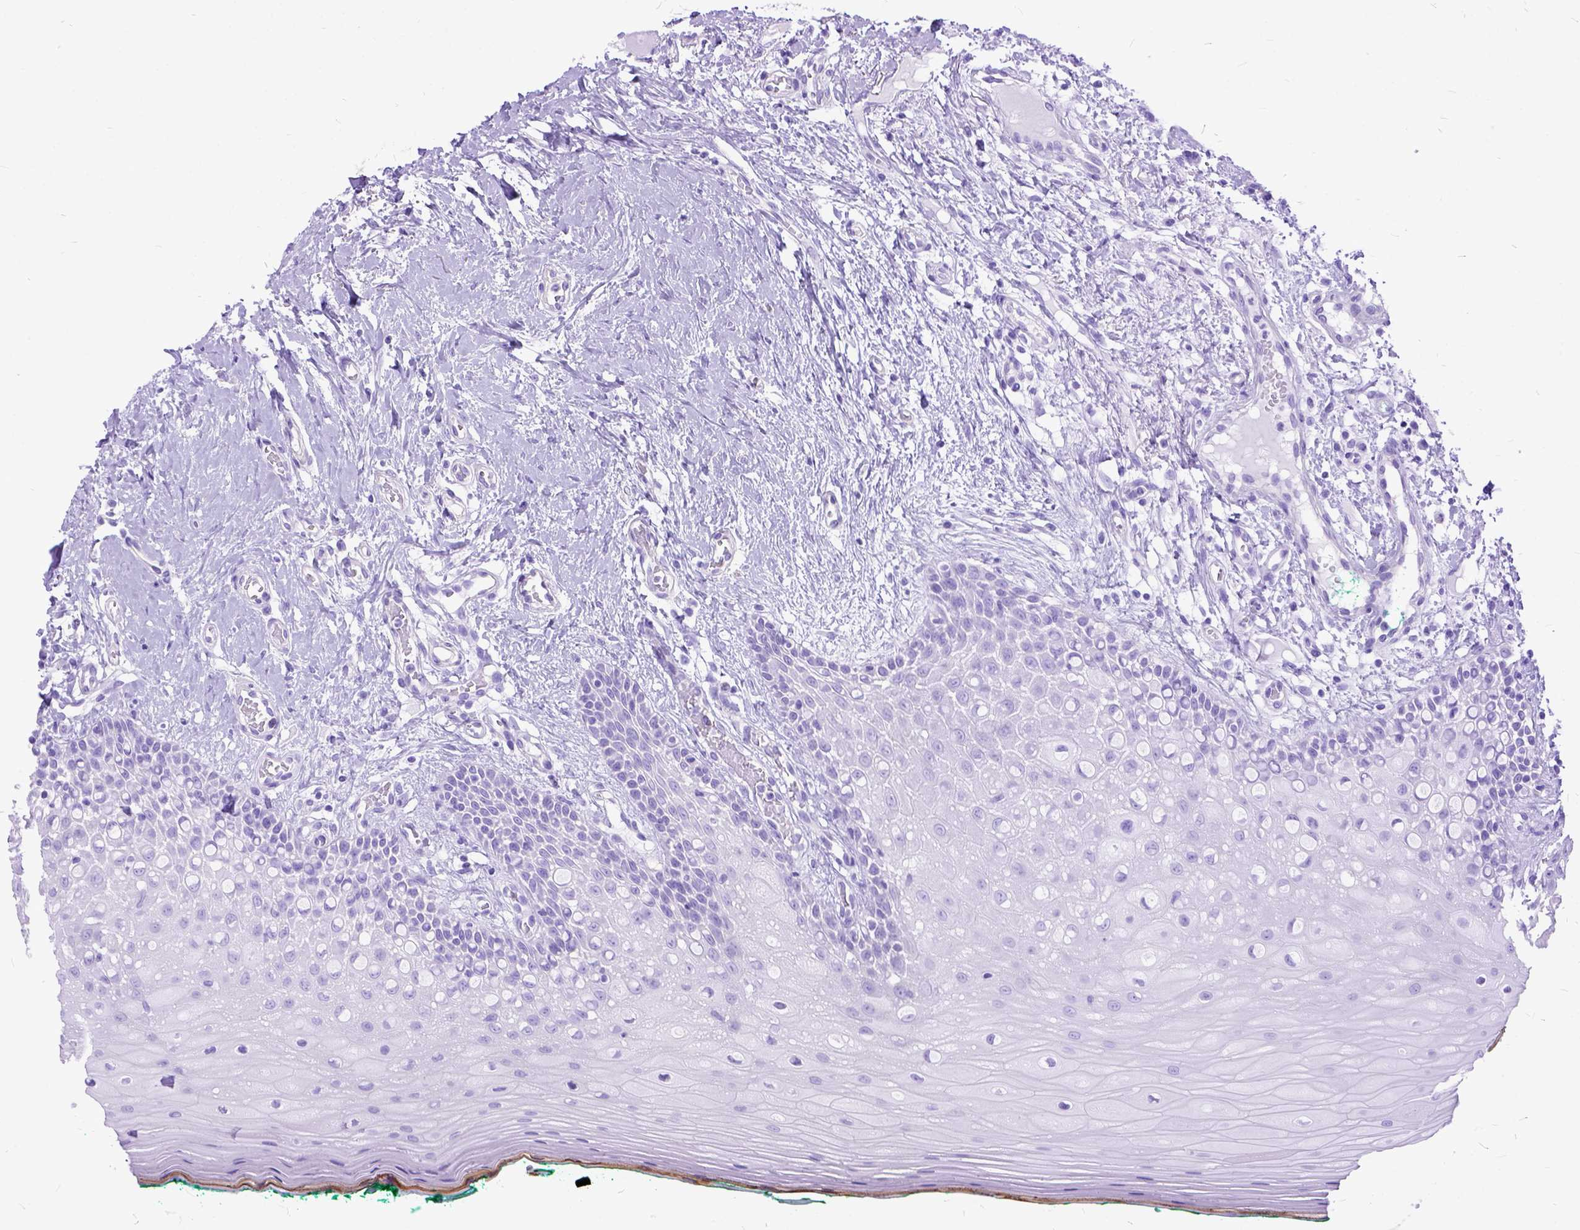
{"staining": {"intensity": "negative", "quantity": "none", "location": "none"}, "tissue": "oral mucosa", "cell_type": "Squamous epithelial cells", "image_type": "normal", "snomed": [{"axis": "morphology", "description": "Normal tissue, NOS"}, {"axis": "topography", "description": "Oral tissue"}], "caption": "DAB immunohistochemical staining of normal oral mucosa reveals no significant expression in squamous epithelial cells. (IHC, brightfield microscopy, high magnification).", "gene": "ARL9", "patient": {"sex": "female", "age": 83}}